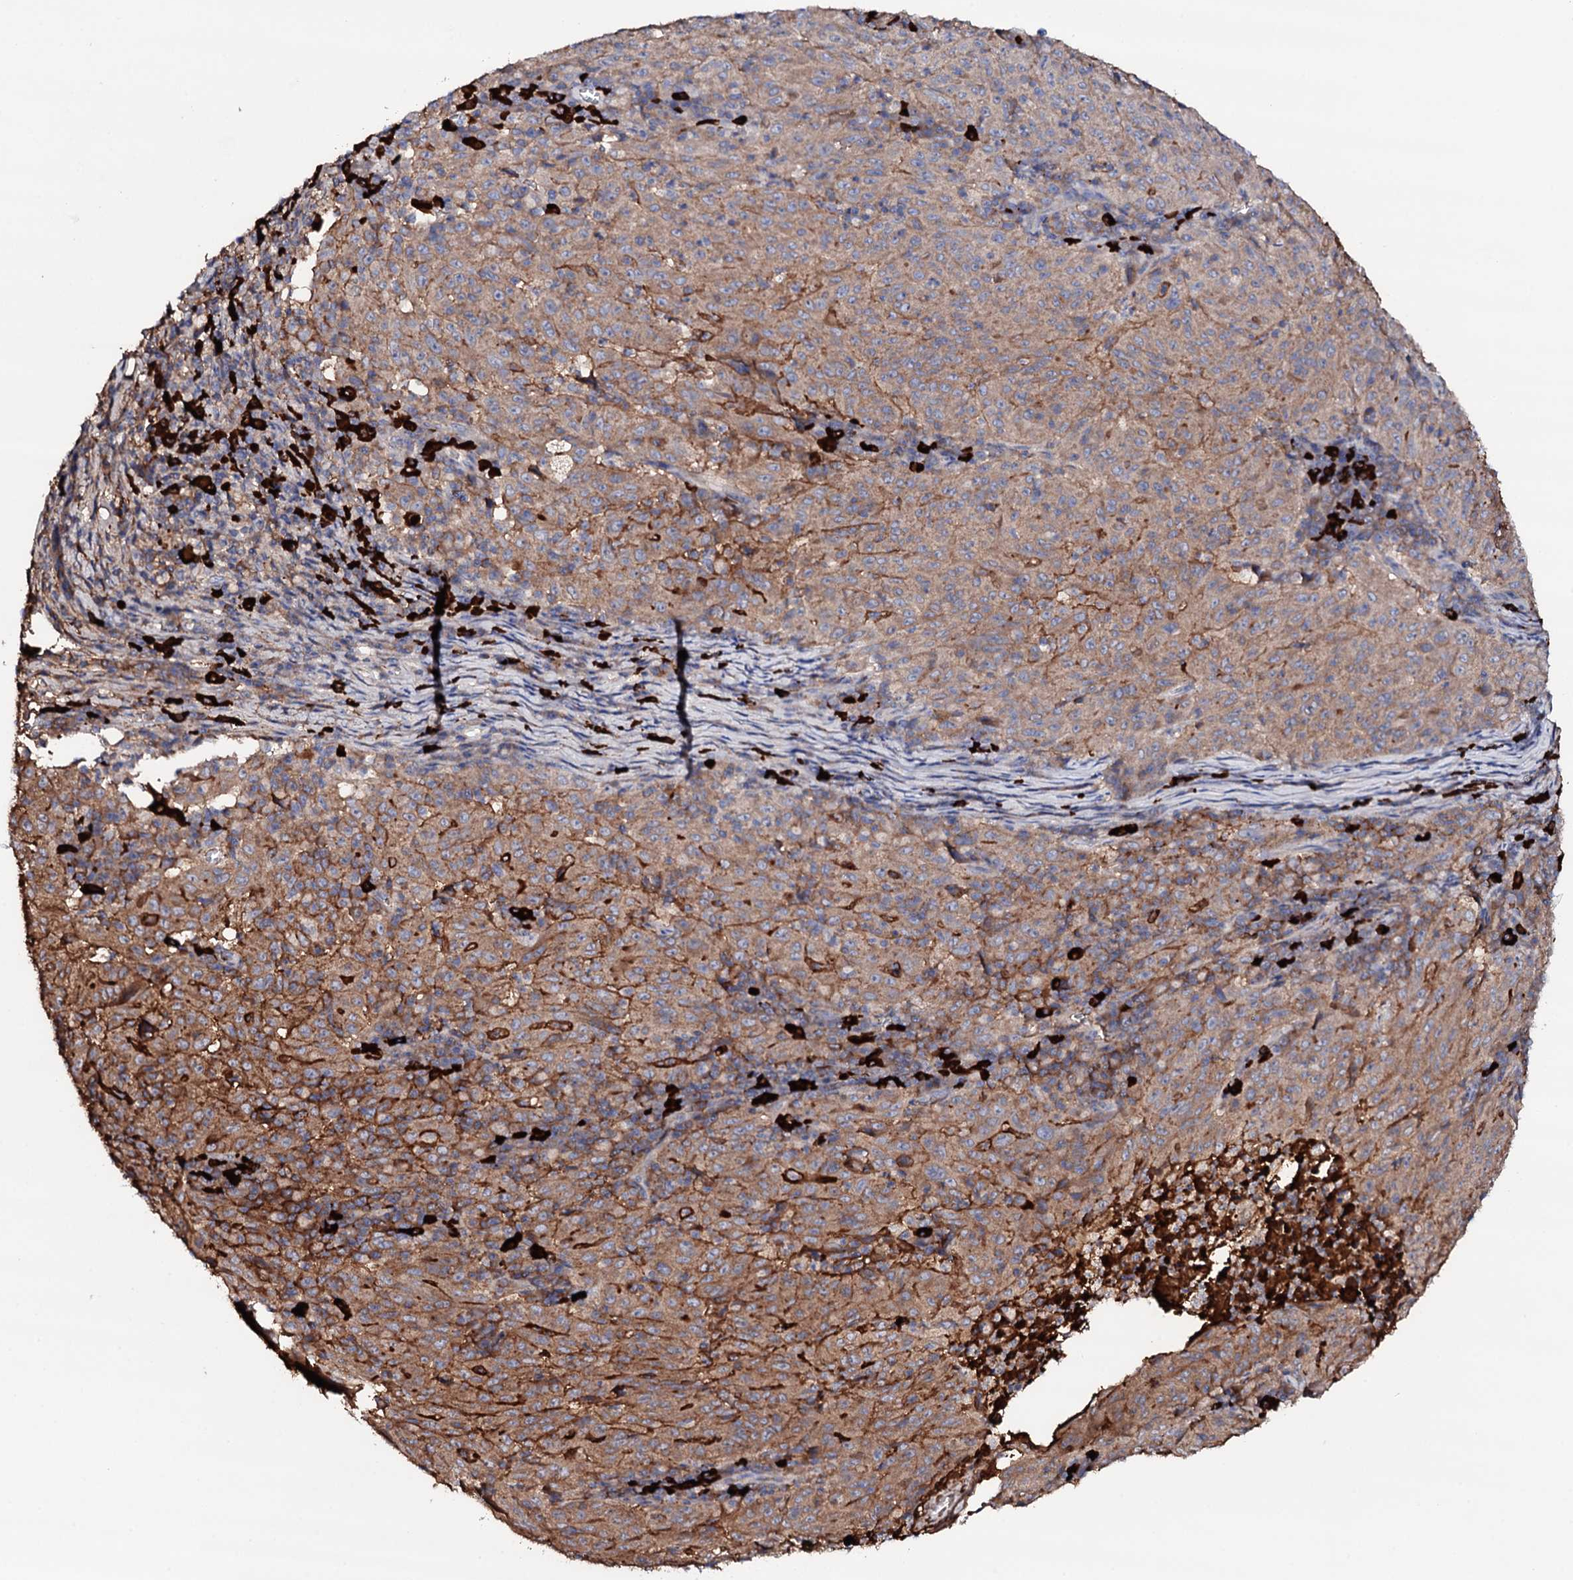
{"staining": {"intensity": "moderate", "quantity": ">75%", "location": "cytoplasmic/membranous"}, "tissue": "pancreatic cancer", "cell_type": "Tumor cells", "image_type": "cancer", "snomed": [{"axis": "morphology", "description": "Adenocarcinoma, NOS"}, {"axis": "topography", "description": "Pancreas"}], "caption": "About >75% of tumor cells in pancreatic cancer (adenocarcinoma) display moderate cytoplasmic/membranous protein staining as visualized by brown immunohistochemical staining.", "gene": "TCAF2", "patient": {"sex": "male", "age": 63}}